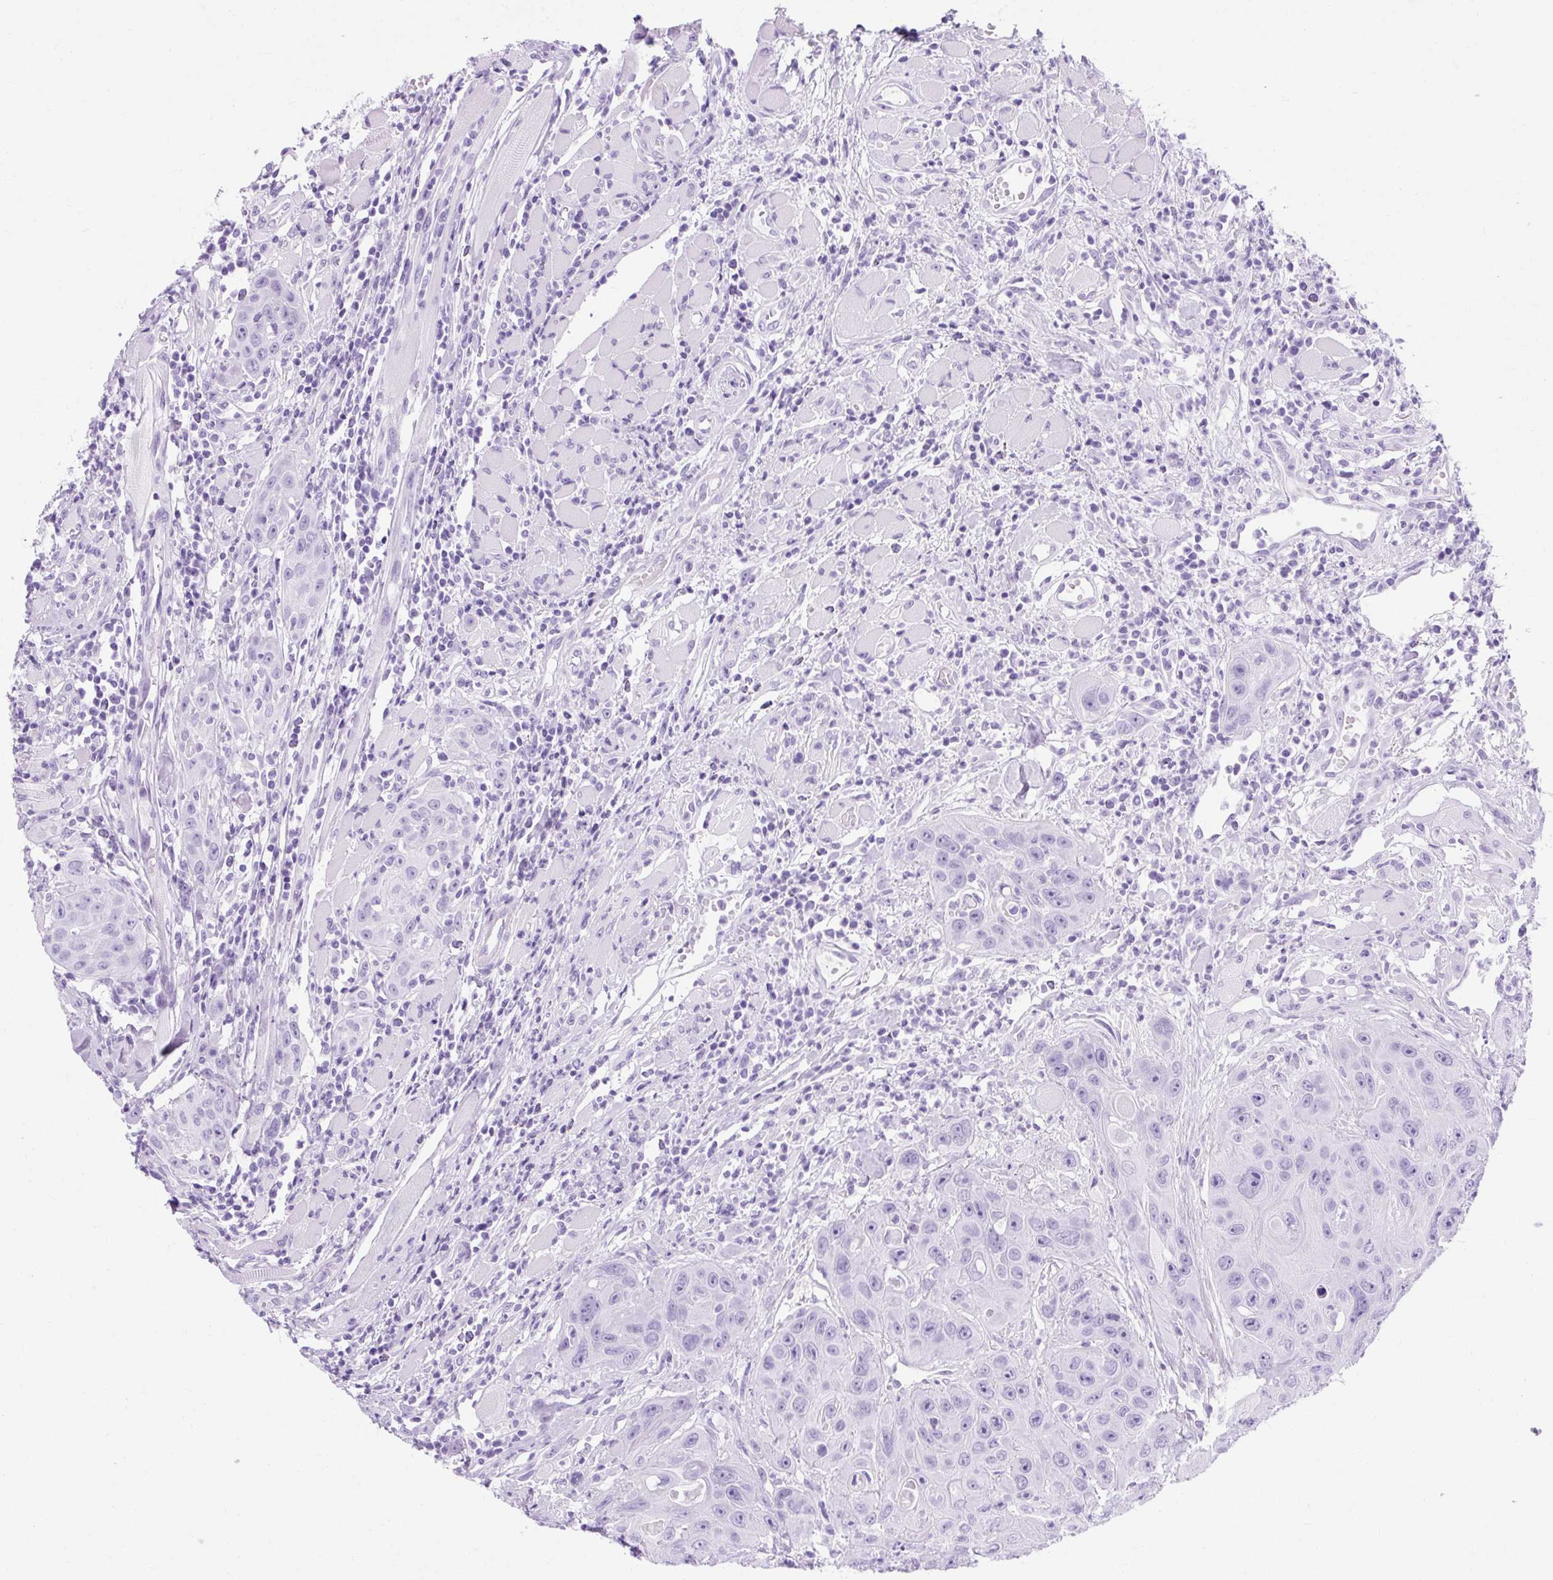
{"staining": {"intensity": "negative", "quantity": "none", "location": "none"}, "tissue": "head and neck cancer", "cell_type": "Tumor cells", "image_type": "cancer", "snomed": [{"axis": "morphology", "description": "Squamous cell carcinoma, NOS"}, {"axis": "topography", "description": "Head-Neck"}], "caption": "DAB immunohistochemical staining of human head and neck cancer demonstrates no significant positivity in tumor cells.", "gene": "TMEM89", "patient": {"sex": "female", "age": 59}}